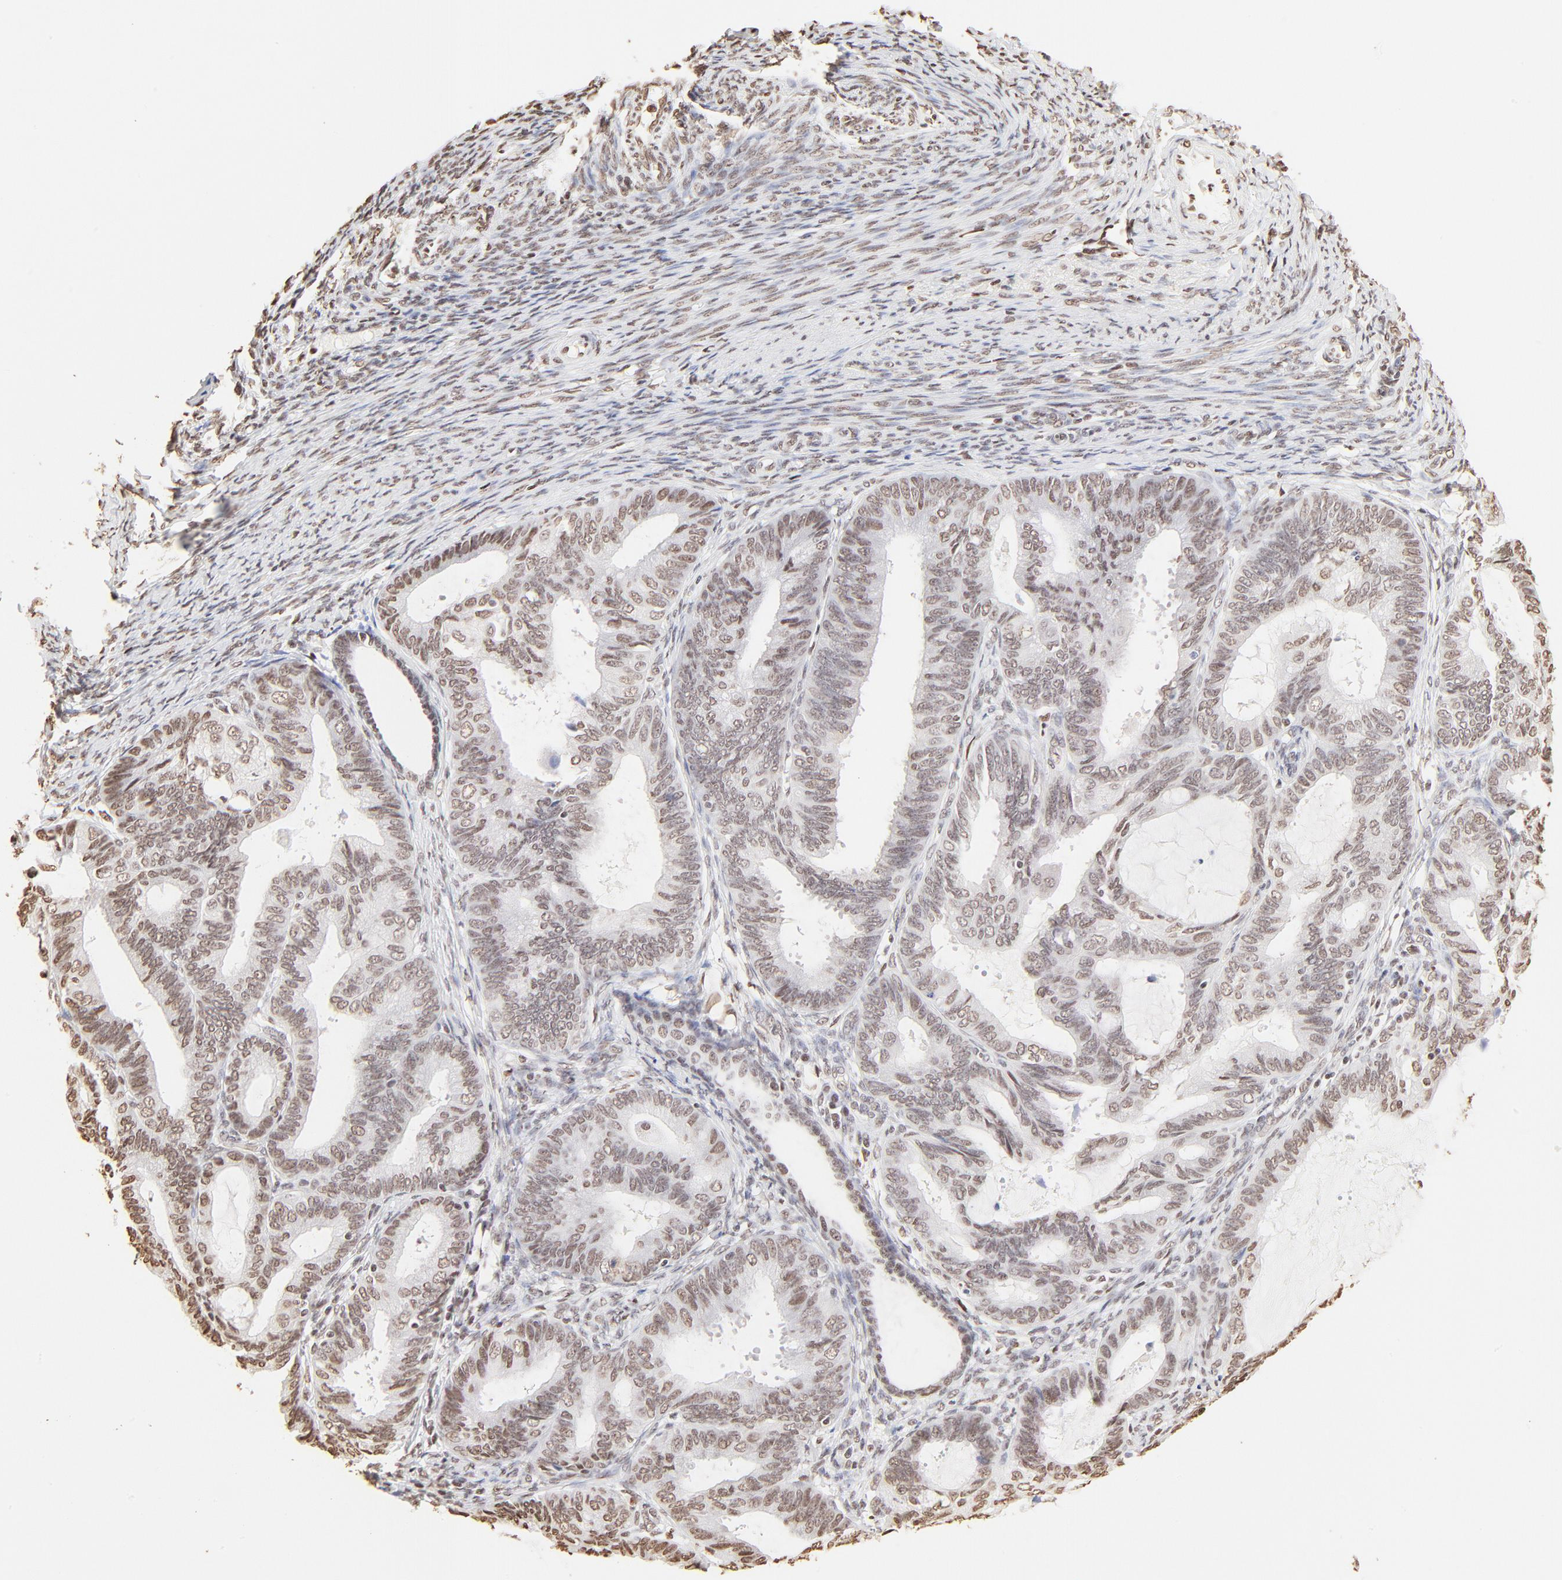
{"staining": {"intensity": "weak", "quantity": "25%-75%", "location": "nuclear"}, "tissue": "endometrial cancer", "cell_type": "Tumor cells", "image_type": "cancer", "snomed": [{"axis": "morphology", "description": "Adenocarcinoma, NOS"}, {"axis": "topography", "description": "Endometrium"}], "caption": "Immunohistochemical staining of human endometrial adenocarcinoma reveals low levels of weak nuclear protein expression in approximately 25%-75% of tumor cells.", "gene": "ZNF540", "patient": {"sex": "female", "age": 63}}